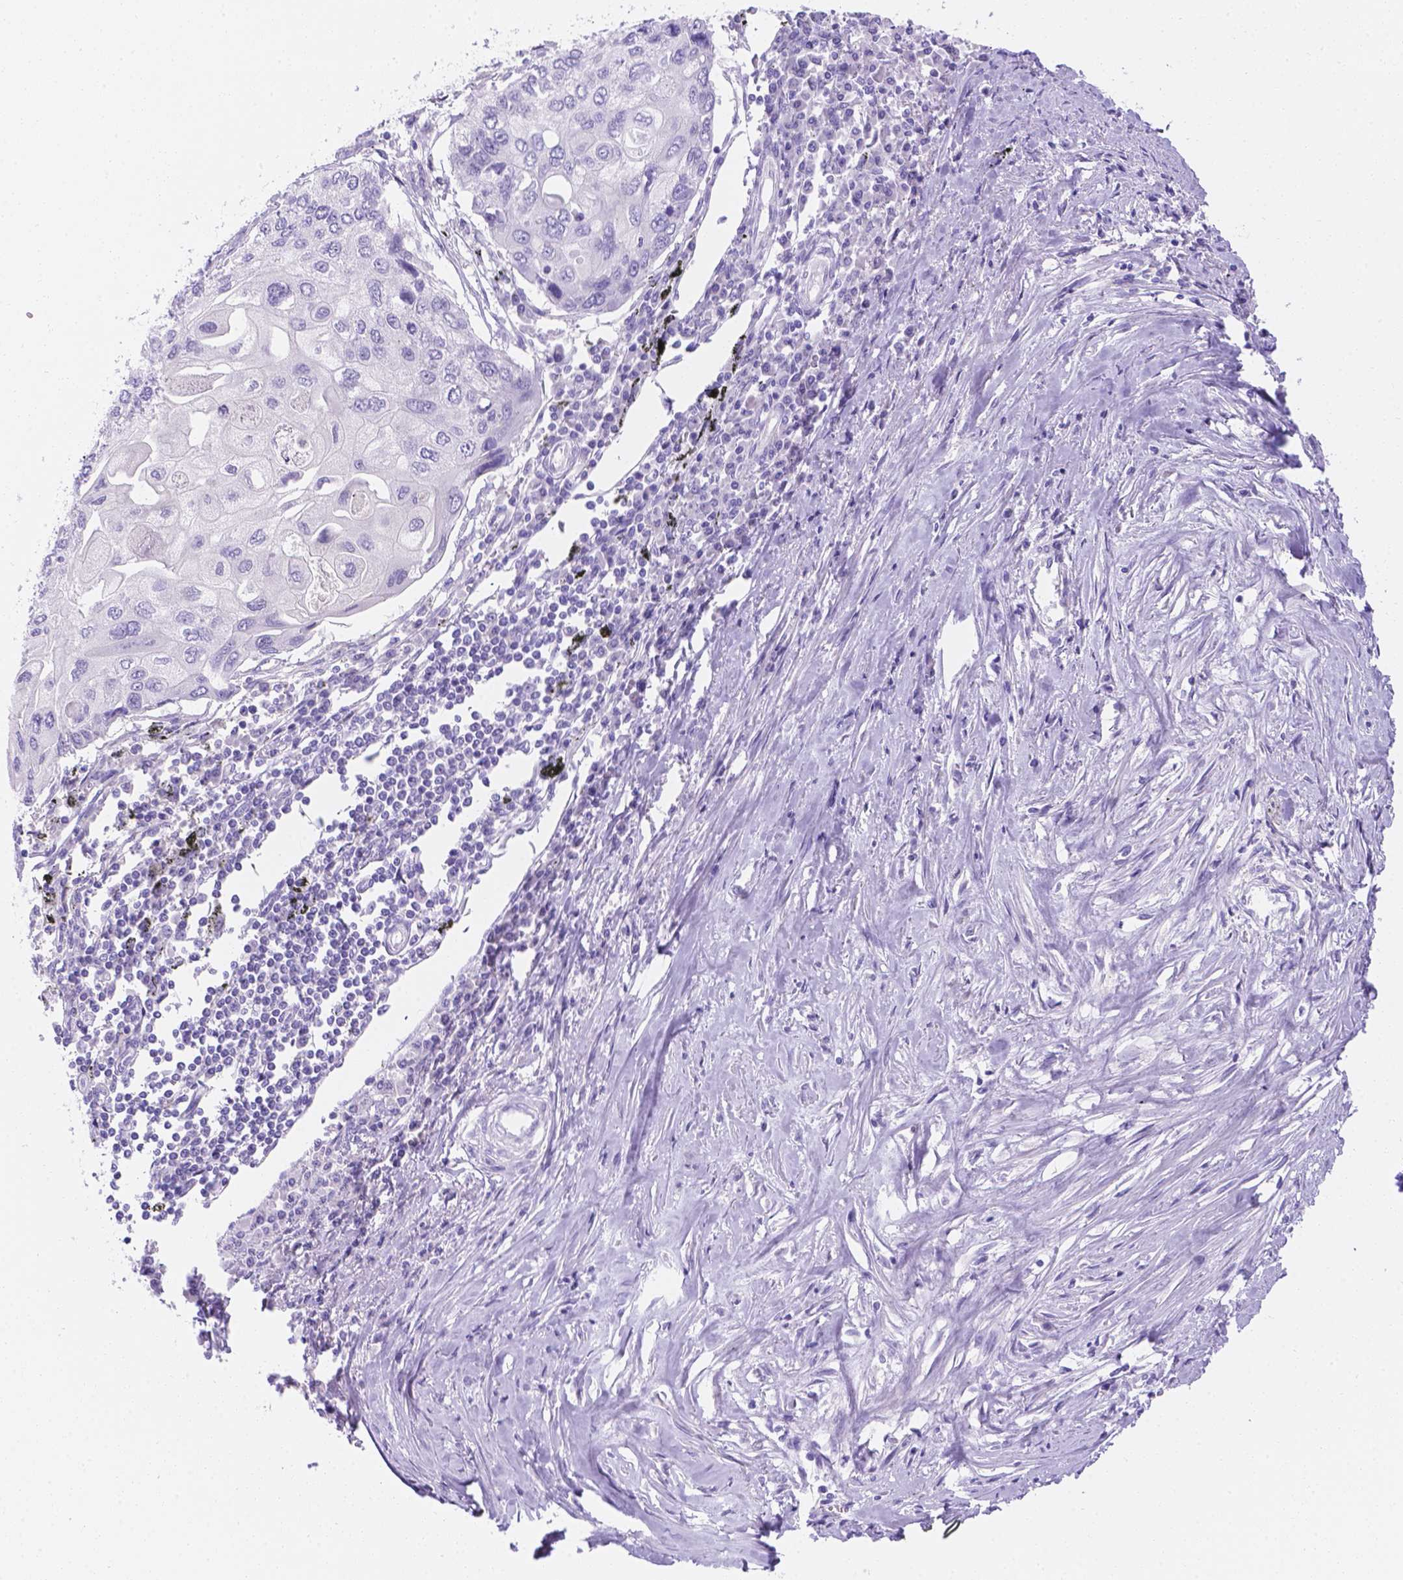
{"staining": {"intensity": "negative", "quantity": "none", "location": "none"}, "tissue": "lung cancer", "cell_type": "Tumor cells", "image_type": "cancer", "snomed": [{"axis": "morphology", "description": "Squamous cell carcinoma, NOS"}, {"axis": "morphology", "description": "Squamous cell carcinoma, metastatic, NOS"}, {"axis": "topography", "description": "Lung"}], "caption": "High magnification brightfield microscopy of lung cancer stained with DAB (brown) and counterstained with hematoxylin (blue): tumor cells show no significant staining.", "gene": "MLN", "patient": {"sex": "male", "age": 63}}